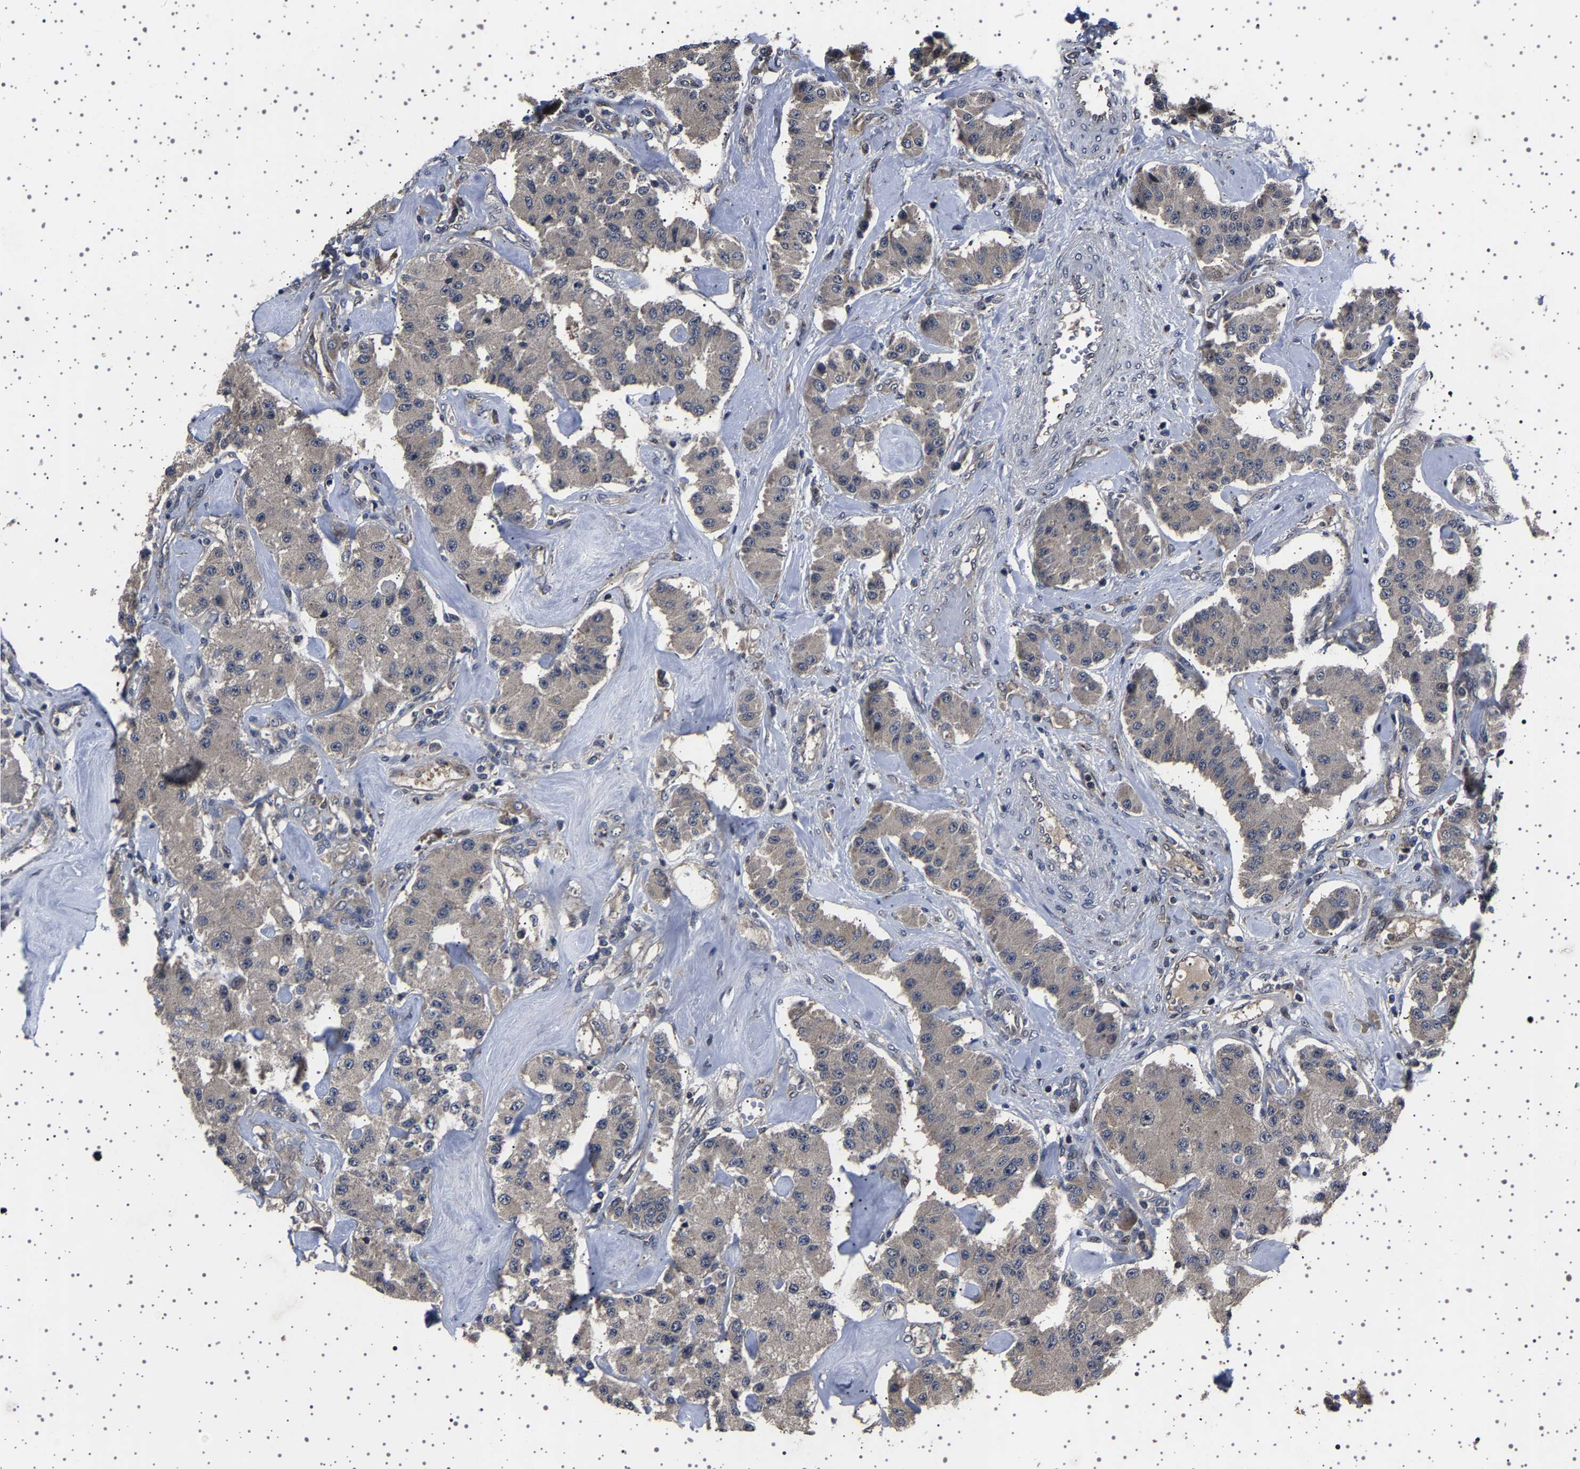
{"staining": {"intensity": "weak", "quantity": "25%-75%", "location": "cytoplasmic/membranous"}, "tissue": "carcinoid", "cell_type": "Tumor cells", "image_type": "cancer", "snomed": [{"axis": "morphology", "description": "Carcinoid, malignant, NOS"}, {"axis": "topography", "description": "Pancreas"}], "caption": "An image of human carcinoid (malignant) stained for a protein shows weak cytoplasmic/membranous brown staining in tumor cells.", "gene": "NCKAP1", "patient": {"sex": "male", "age": 41}}